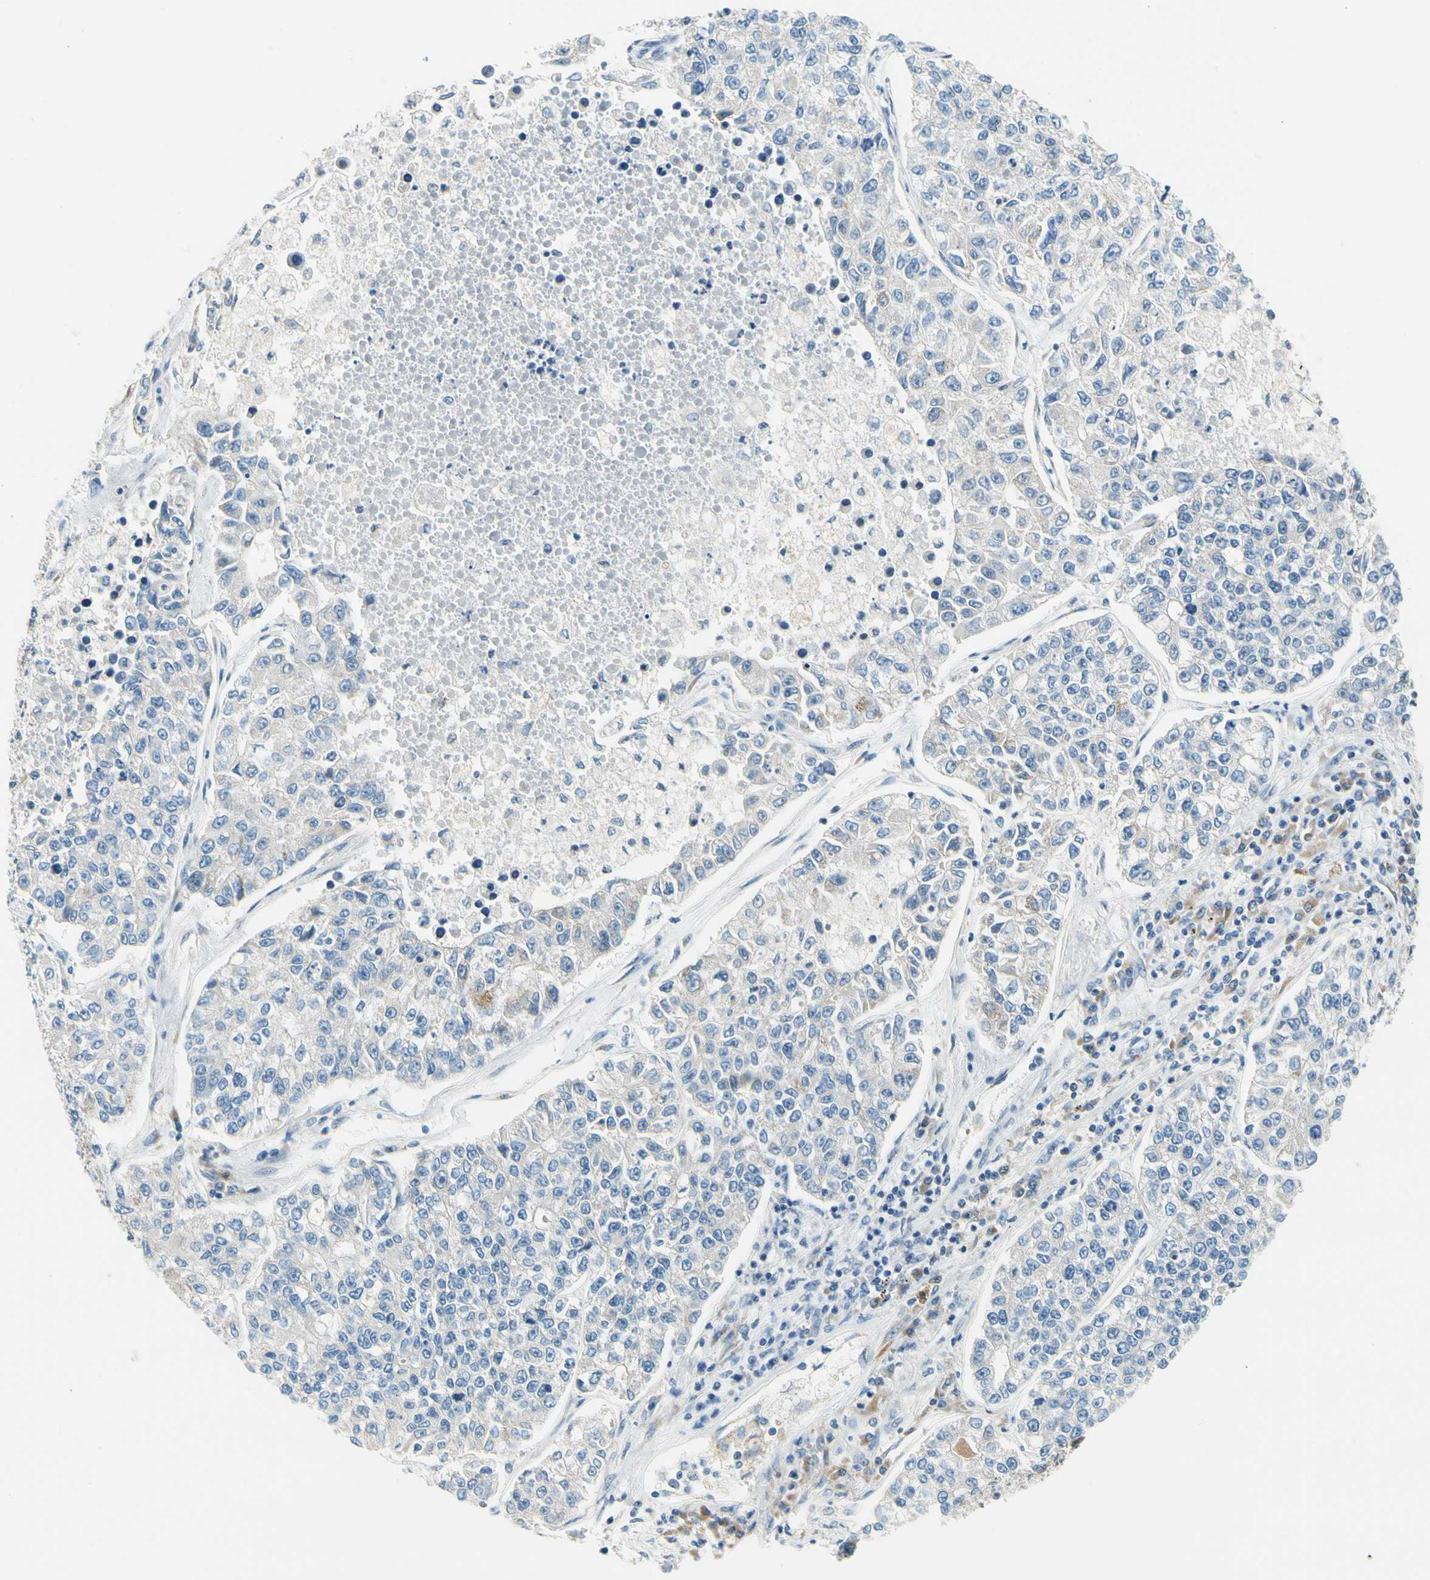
{"staining": {"intensity": "negative", "quantity": "none", "location": "none"}, "tissue": "lung cancer", "cell_type": "Tumor cells", "image_type": "cancer", "snomed": [{"axis": "morphology", "description": "Adenocarcinoma, NOS"}, {"axis": "topography", "description": "Lung"}], "caption": "A micrograph of lung cancer stained for a protein exhibits no brown staining in tumor cells.", "gene": "LRRC47", "patient": {"sex": "male", "age": 49}}